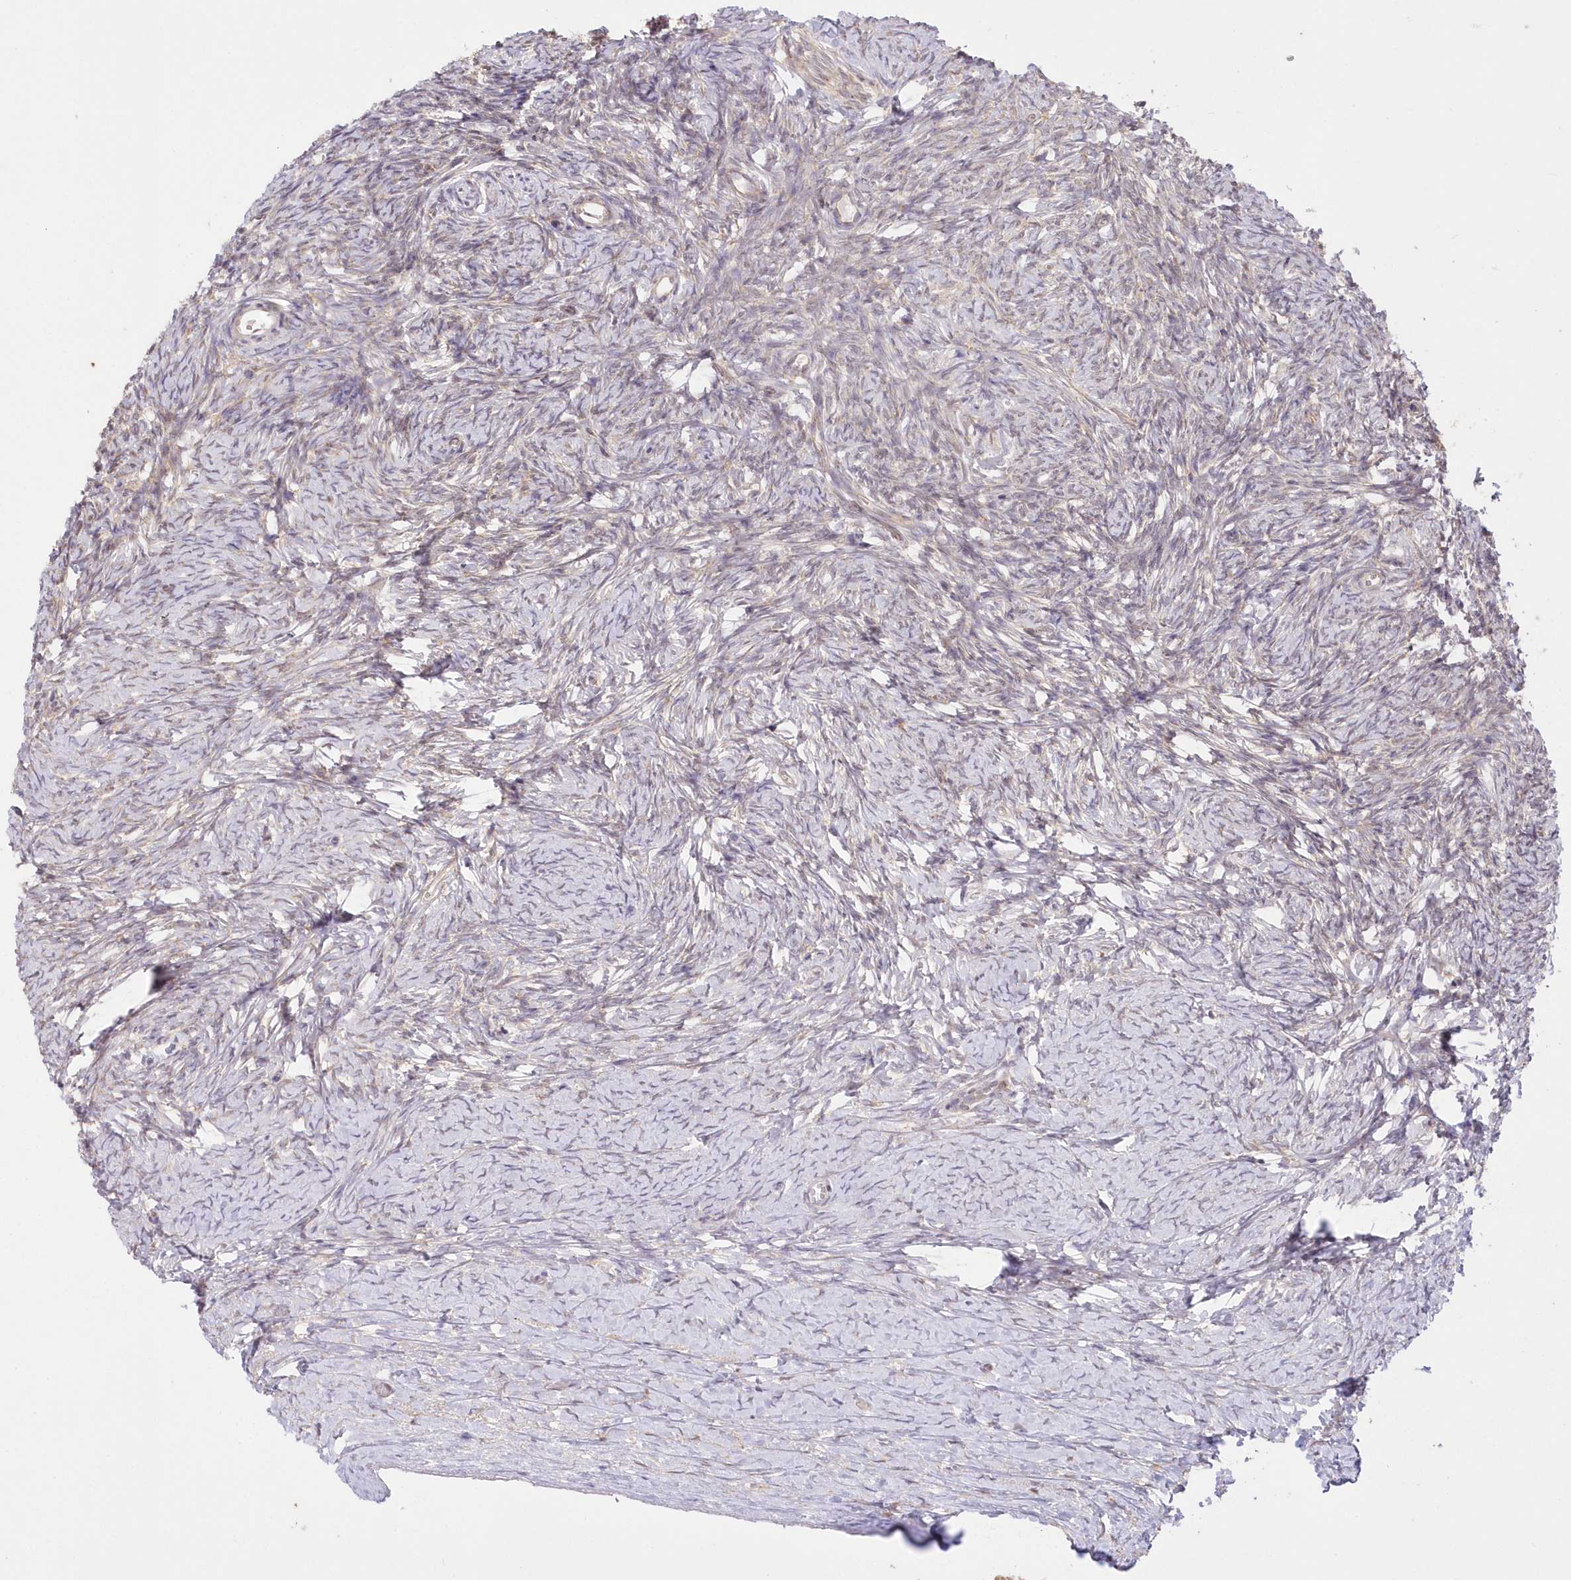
{"staining": {"intensity": "negative", "quantity": "none", "location": "none"}, "tissue": "ovary", "cell_type": "Ovarian stroma cells", "image_type": "normal", "snomed": [{"axis": "morphology", "description": "Normal tissue, NOS"}, {"axis": "morphology", "description": "Developmental malformation"}, {"axis": "topography", "description": "Ovary"}], "caption": "This is an immunohistochemistry (IHC) micrograph of unremarkable ovary. There is no positivity in ovarian stroma cells.", "gene": "RNPEP", "patient": {"sex": "female", "age": 39}}